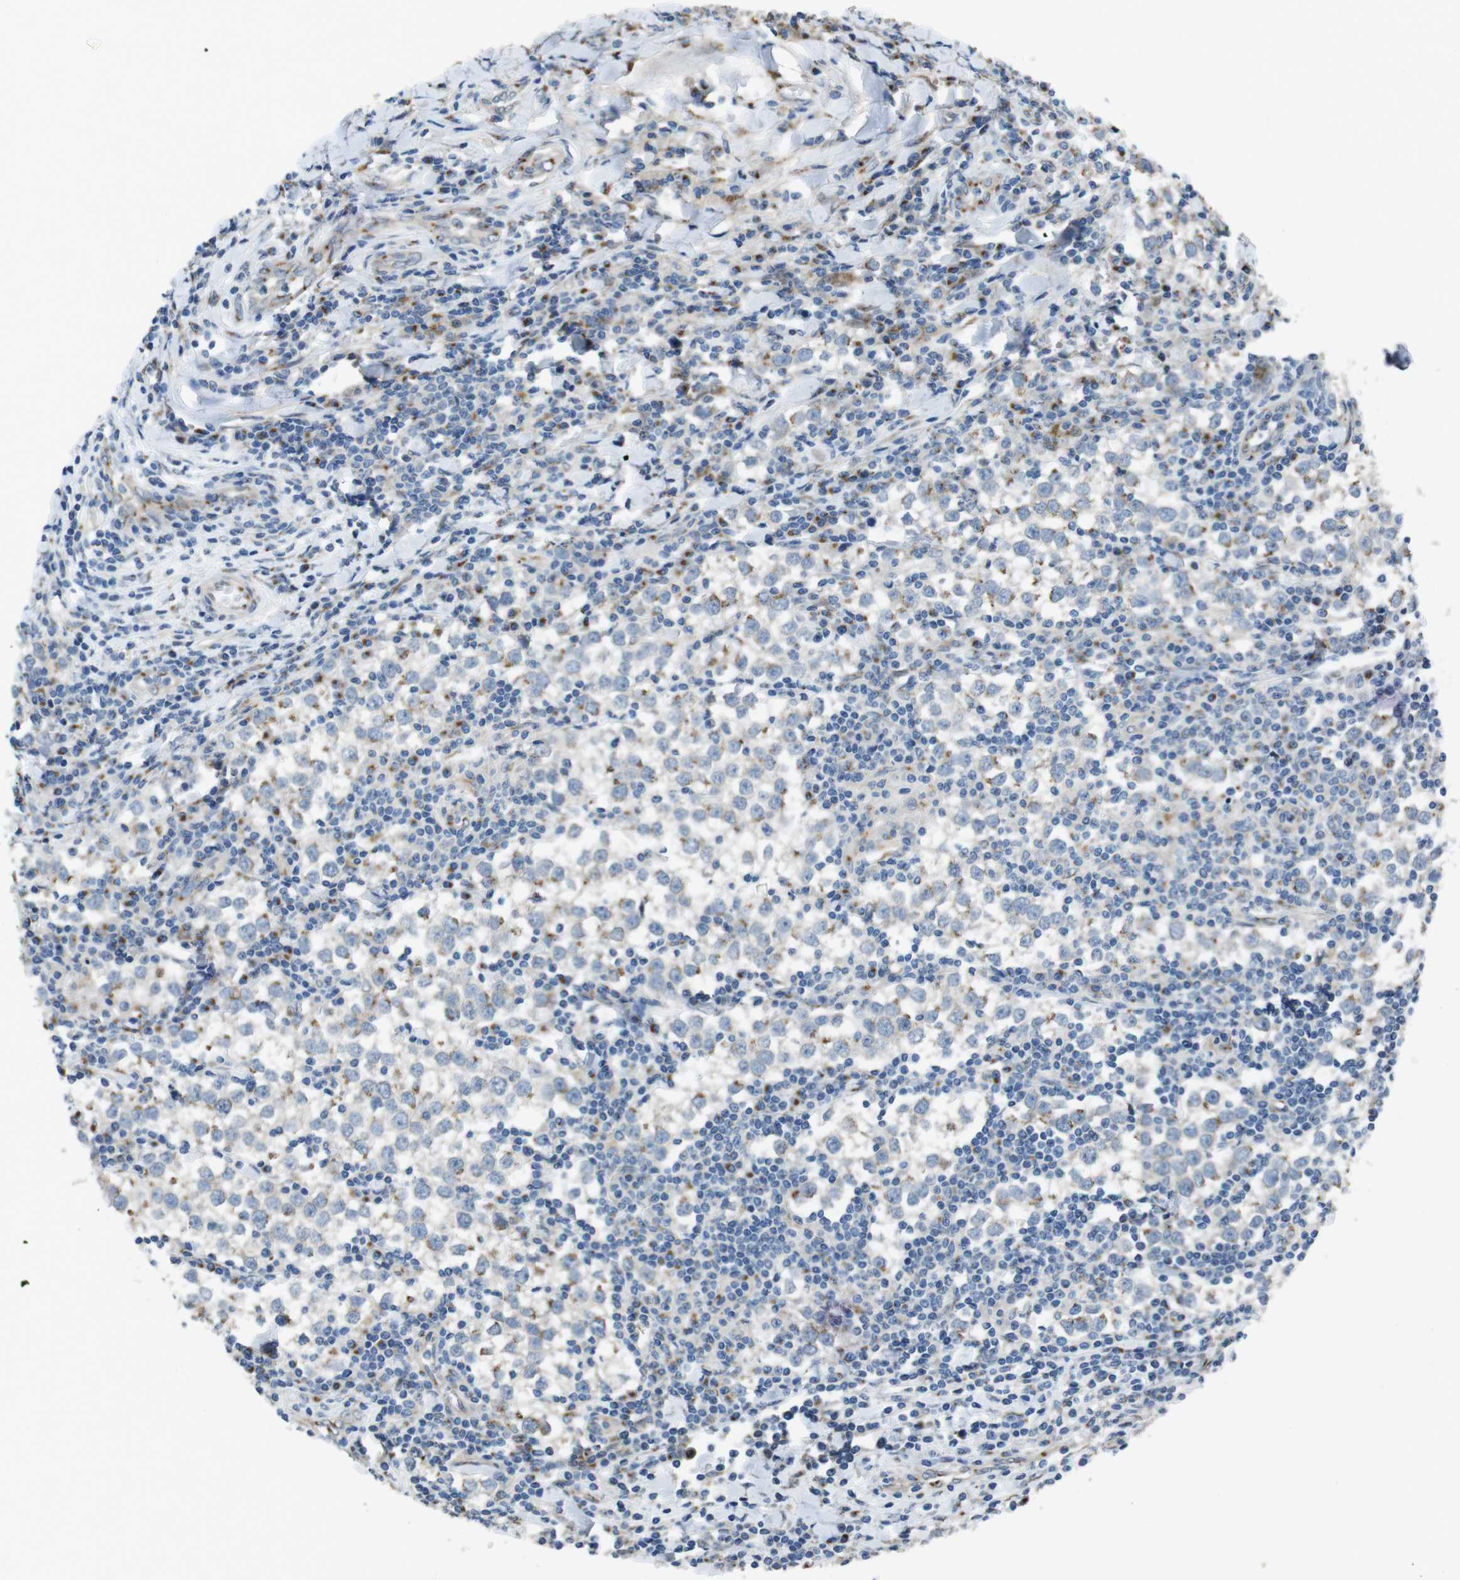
{"staining": {"intensity": "weak", "quantity": "25%-75%", "location": "cytoplasmic/membranous"}, "tissue": "testis cancer", "cell_type": "Tumor cells", "image_type": "cancer", "snomed": [{"axis": "morphology", "description": "Seminoma, NOS"}, {"axis": "morphology", "description": "Carcinoma, Embryonal, NOS"}, {"axis": "topography", "description": "Testis"}], "caption": "Protein staining shows weak cytoplasmic/membranous expression in approximately 25%-75% of tumor cells in testis seminoma.", "gene": "RAB6A", "patient": {"sex": "male", "age": 36}}